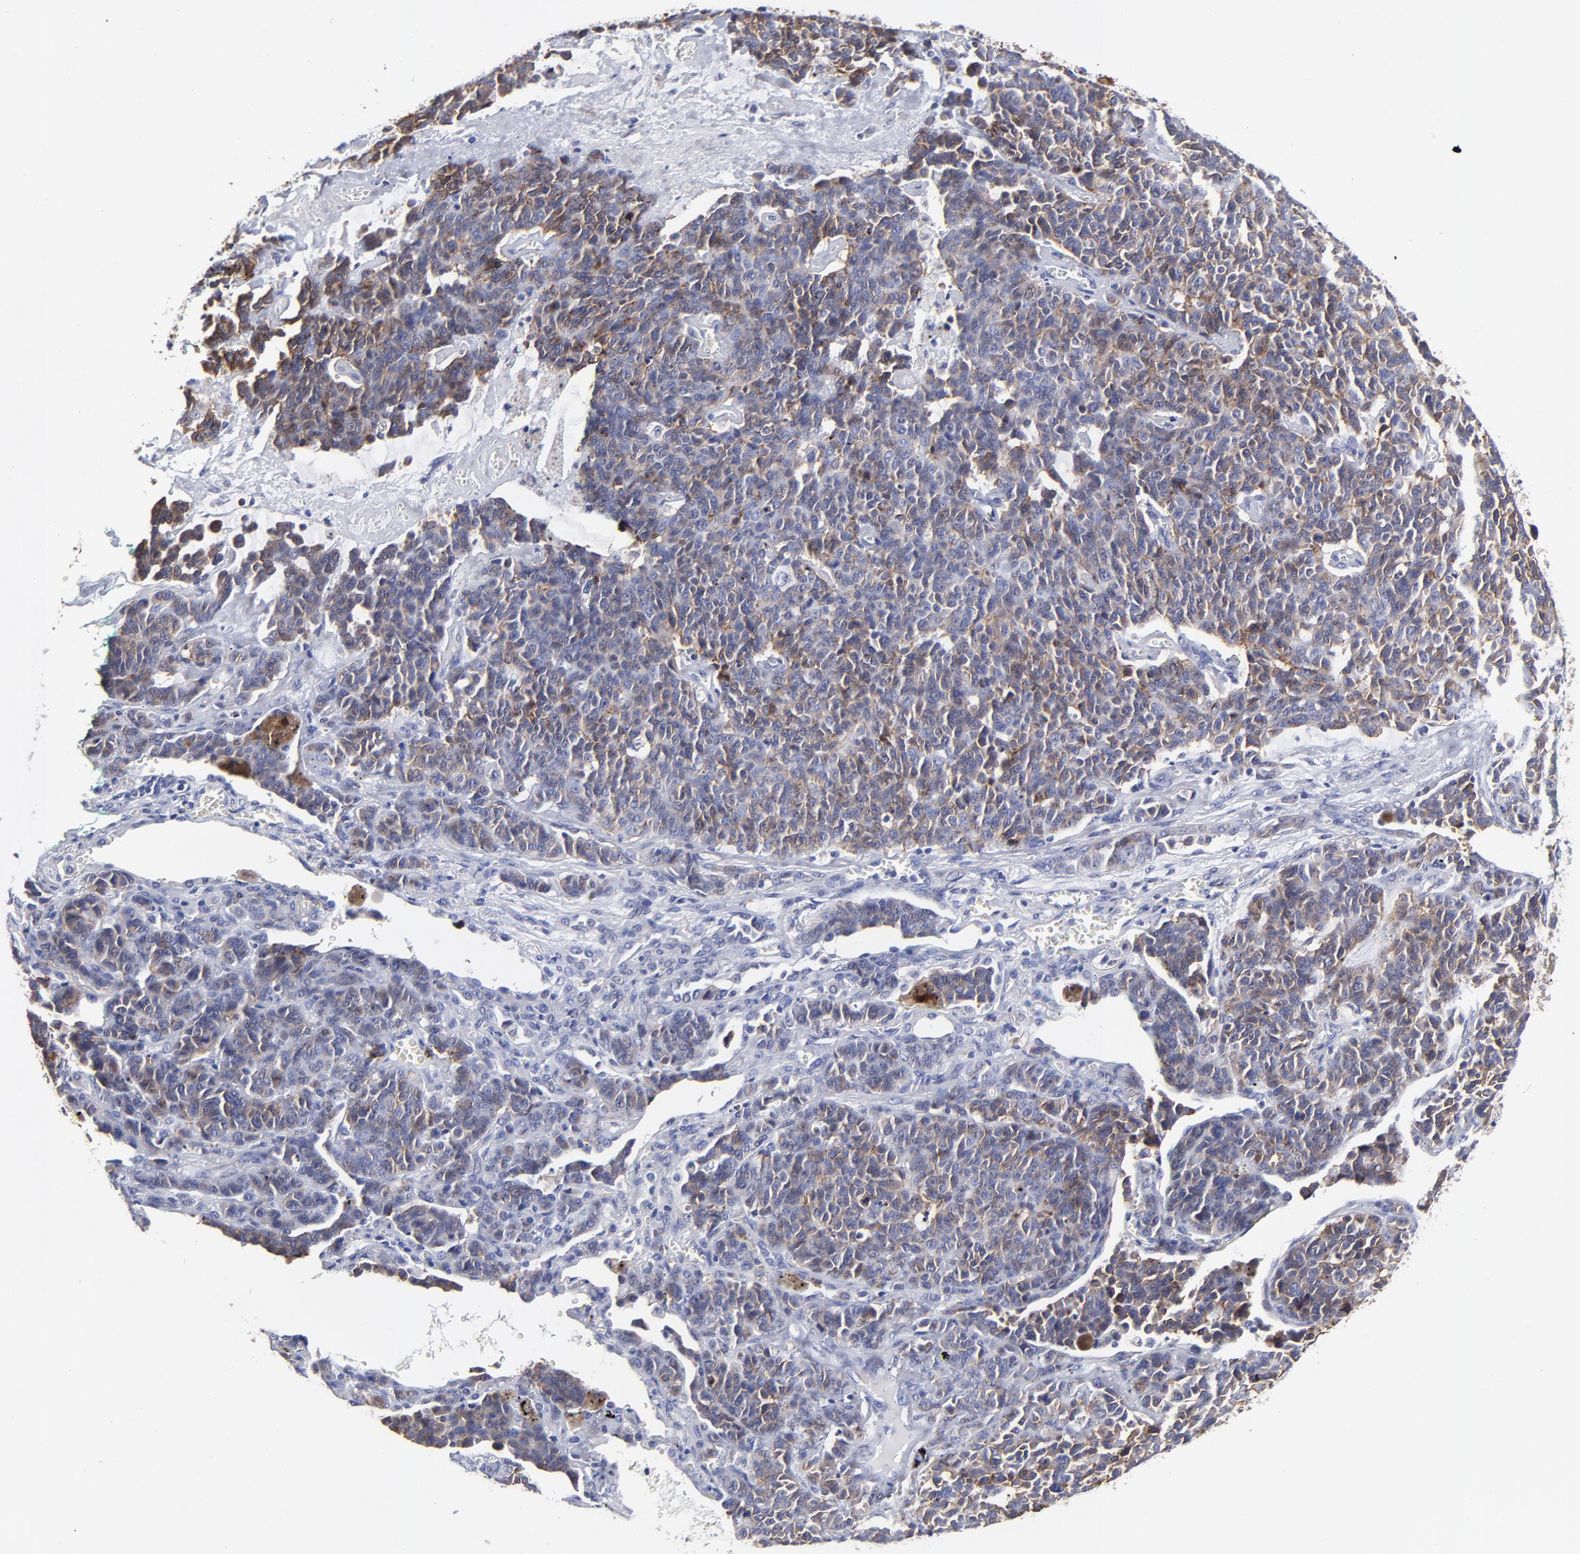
{"staining": {"intensity": "weak", "quantity": "<25%", "location": "cytoplasmic/membranous"}, "tissue": "lung cancer", "cell_type": "Tumor cells", "image_type": "cancer", "snomed": [{"axis": "morphology", "description": "Neoplasm, malignant, NOS"}, {"axis": "topography", "description": "Lung"}], "caption": "Lung cancer was stained to show a protein in brown. There is no significant expression in tumor cells.", "gene": "CXADR", "patient": {"sex": "female", "age": 58}}